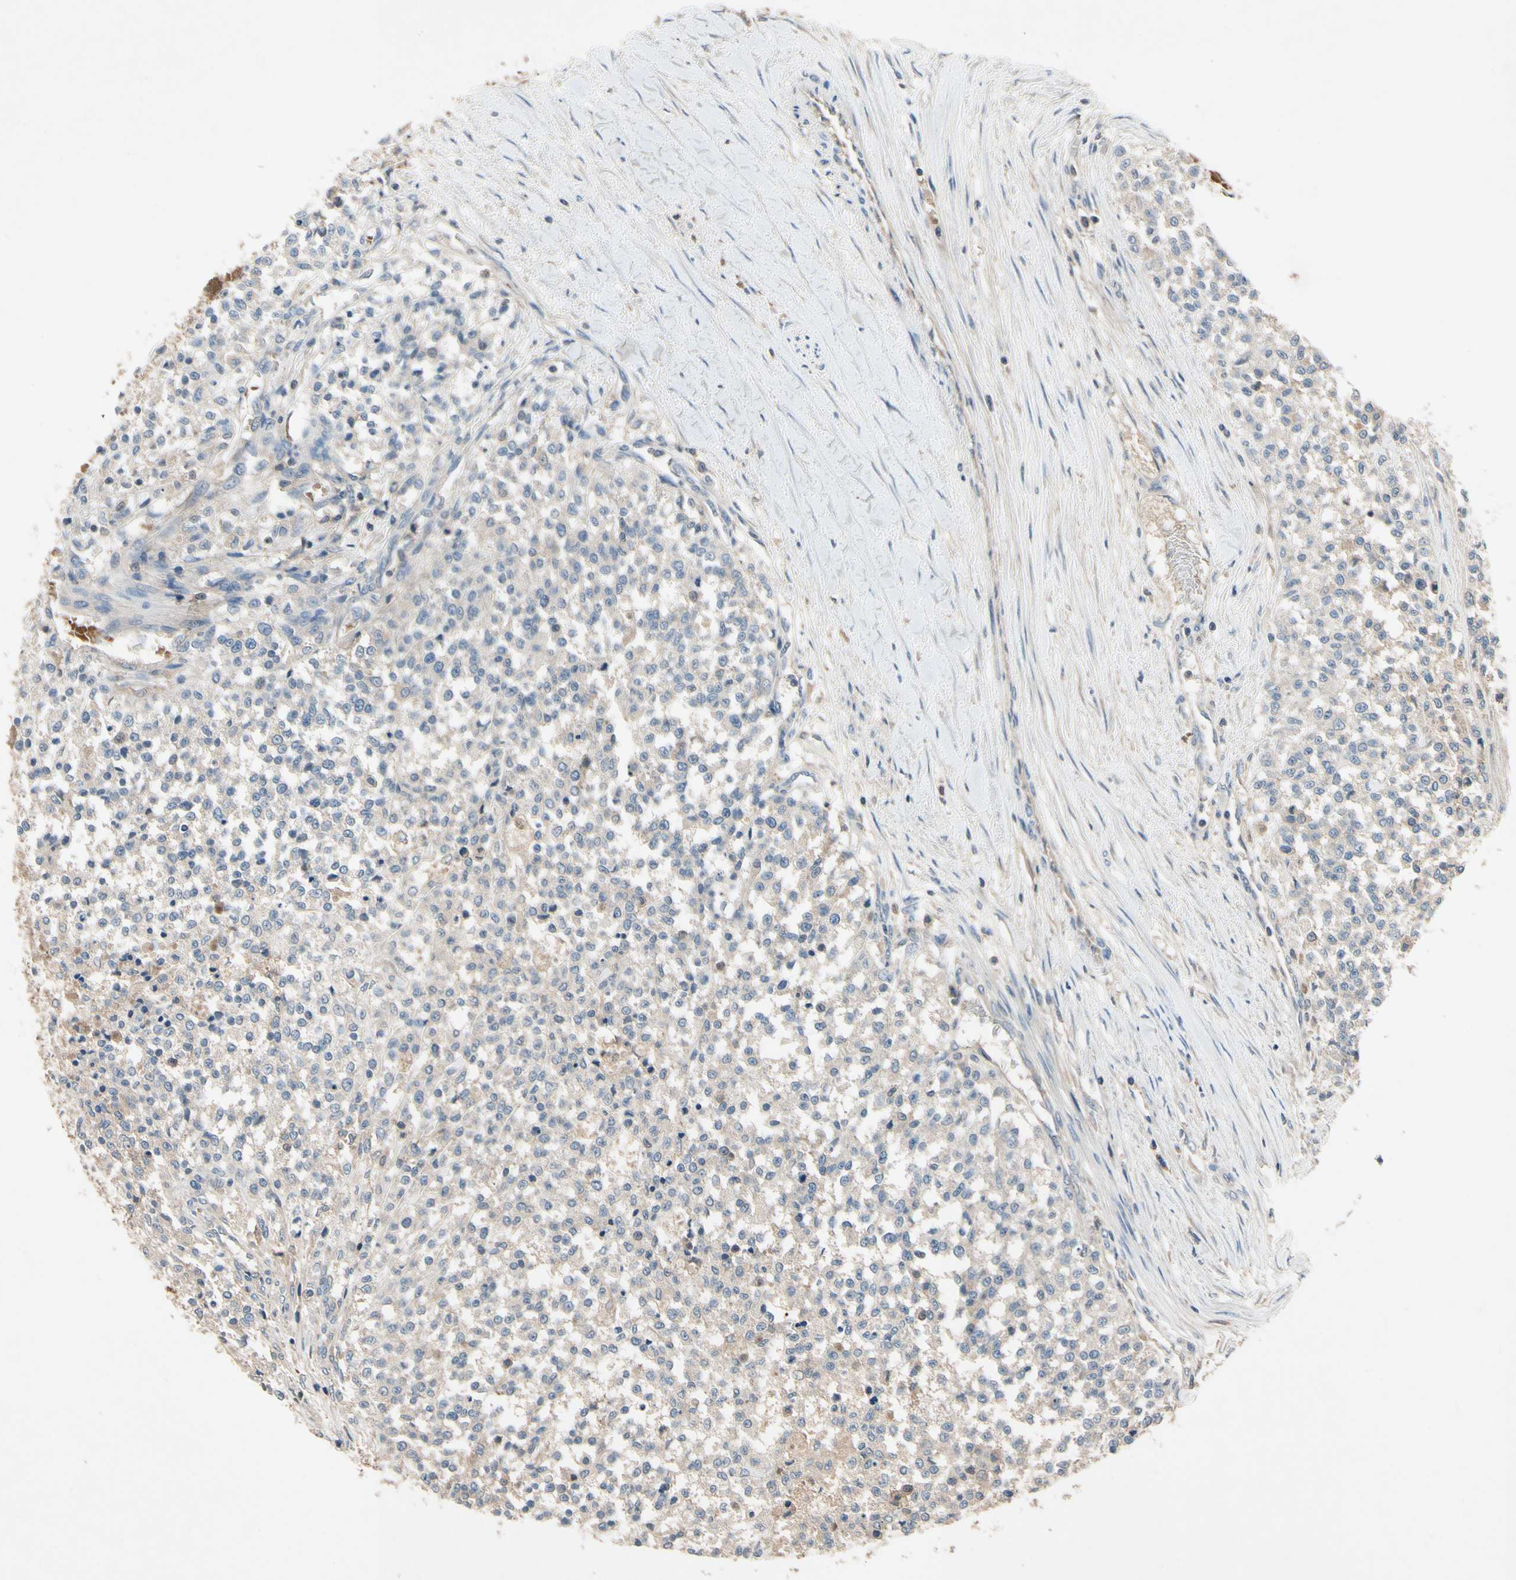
{"staining": {"intensity": "weak", "quantity": "<25%", "location": "cytoplasmic/membranous"}, "tissue": "testis cancer", "cell_type": "Tumor cells", "image_type": "cancer", "snomed": [{"axis": "morphology", "description": "Seminoma, NOS"}, {"axis": "topography", "description": "Testis"}], "caption": "High power microscopy micrograph of an IHC photomicrograph of testis cancer (seminoma), revealing no significant positivity in tumor cells.", "gene": "IL1RL1", "patient": {"sex": "male", "age": 59}}